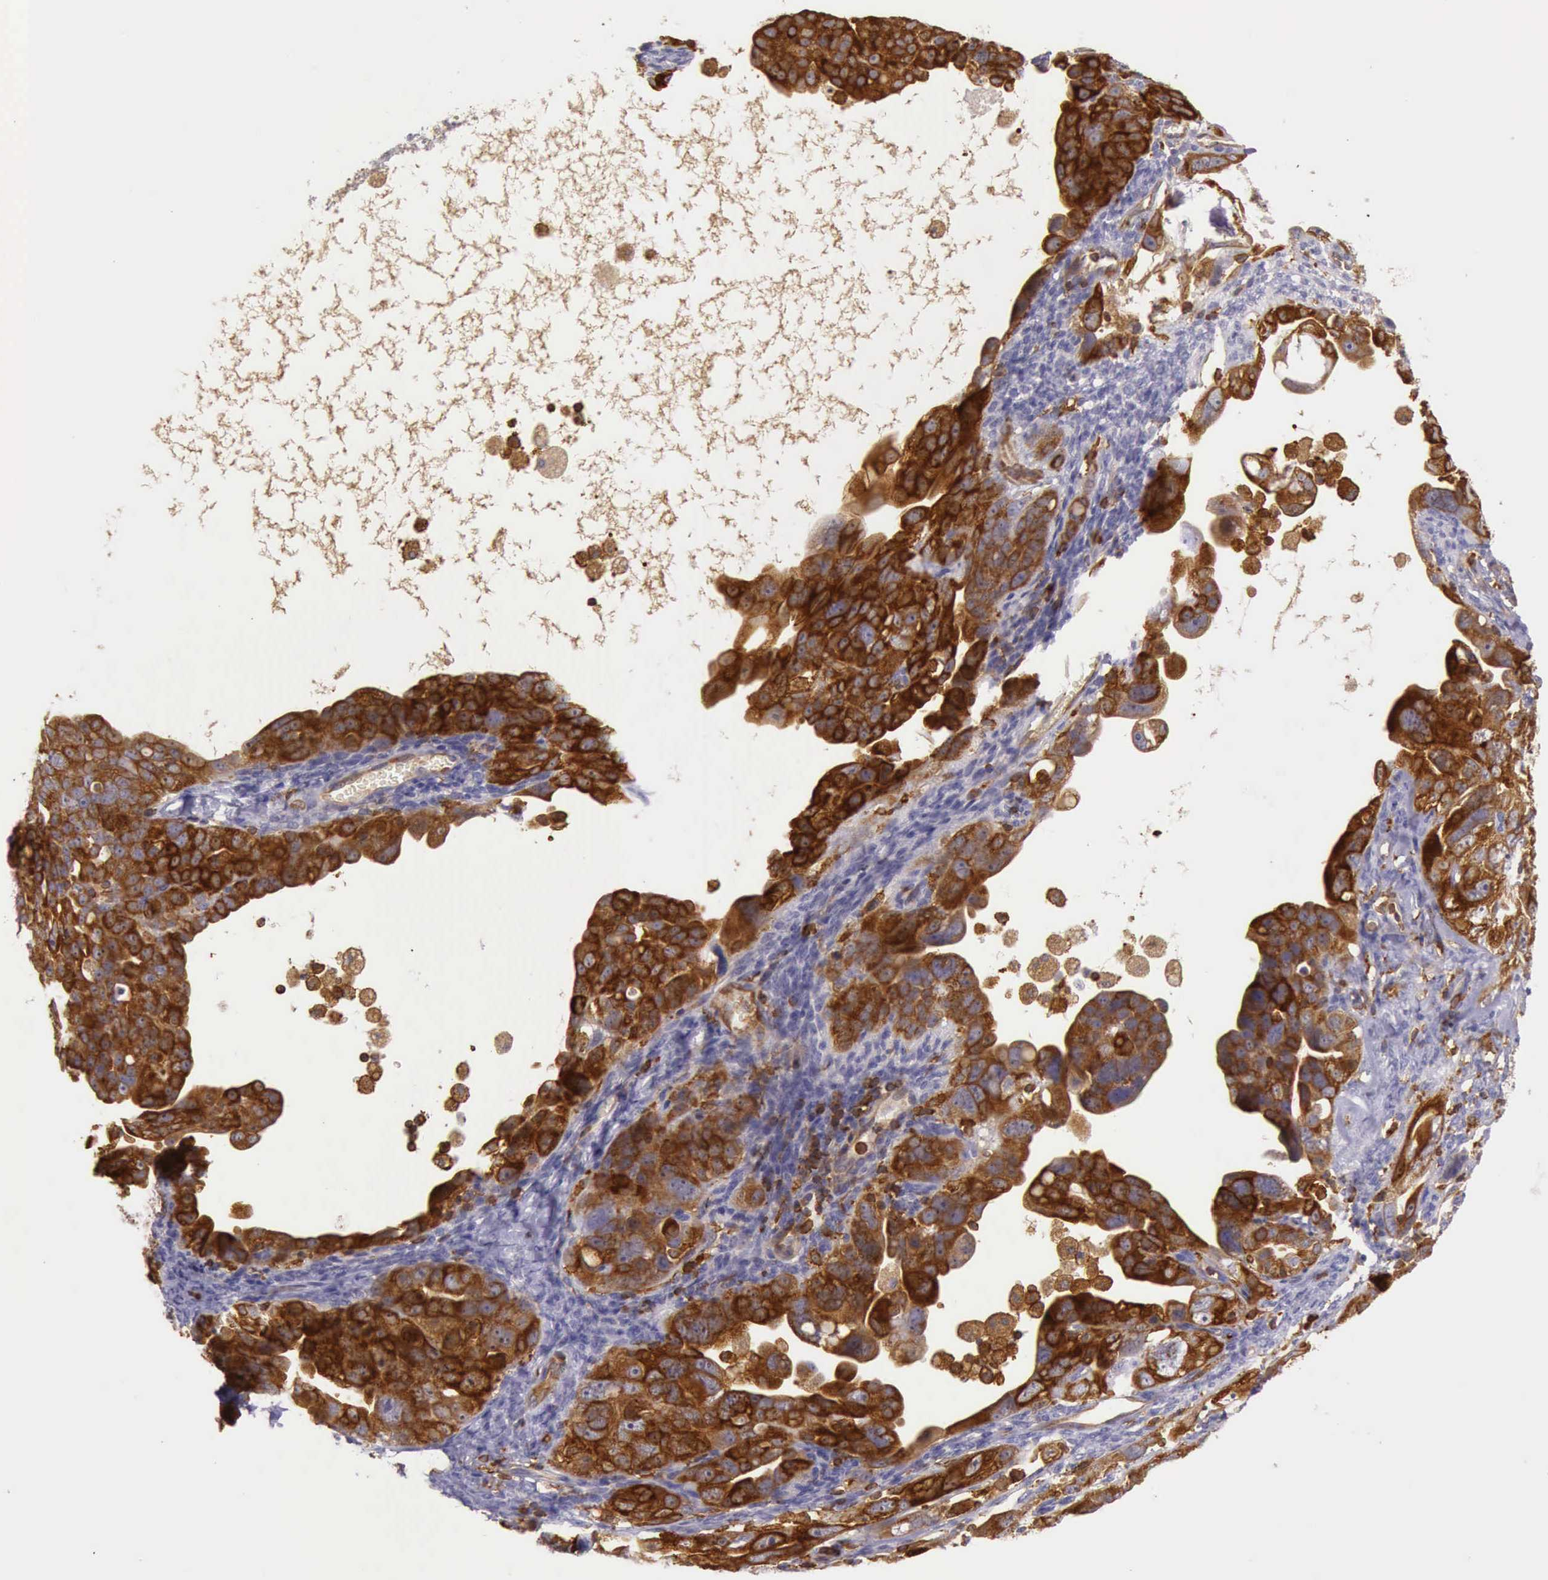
{"staining": {"intensity": "strong", "quantity": ">75%", "location": "cytoplasmic/membranous"}, "tissue": "ovarian cancer", "cell_type": "Tumor cells", "image_type": "cancer", "snomed": [{"axis": "morphology", "description": "Cystadenocarcinoma, serous, NOS"}, {"axis": "topography", "description": "Ovary"}], "caption": "Protein expression by IHC displays strong cytoplasmic/membranous staining in approximately >75% of tumor cells in serous cystadenocarcinoma (ovarian).", "gene": "ARHGAP4", "patient": {"sex": "female", "age": 66}}